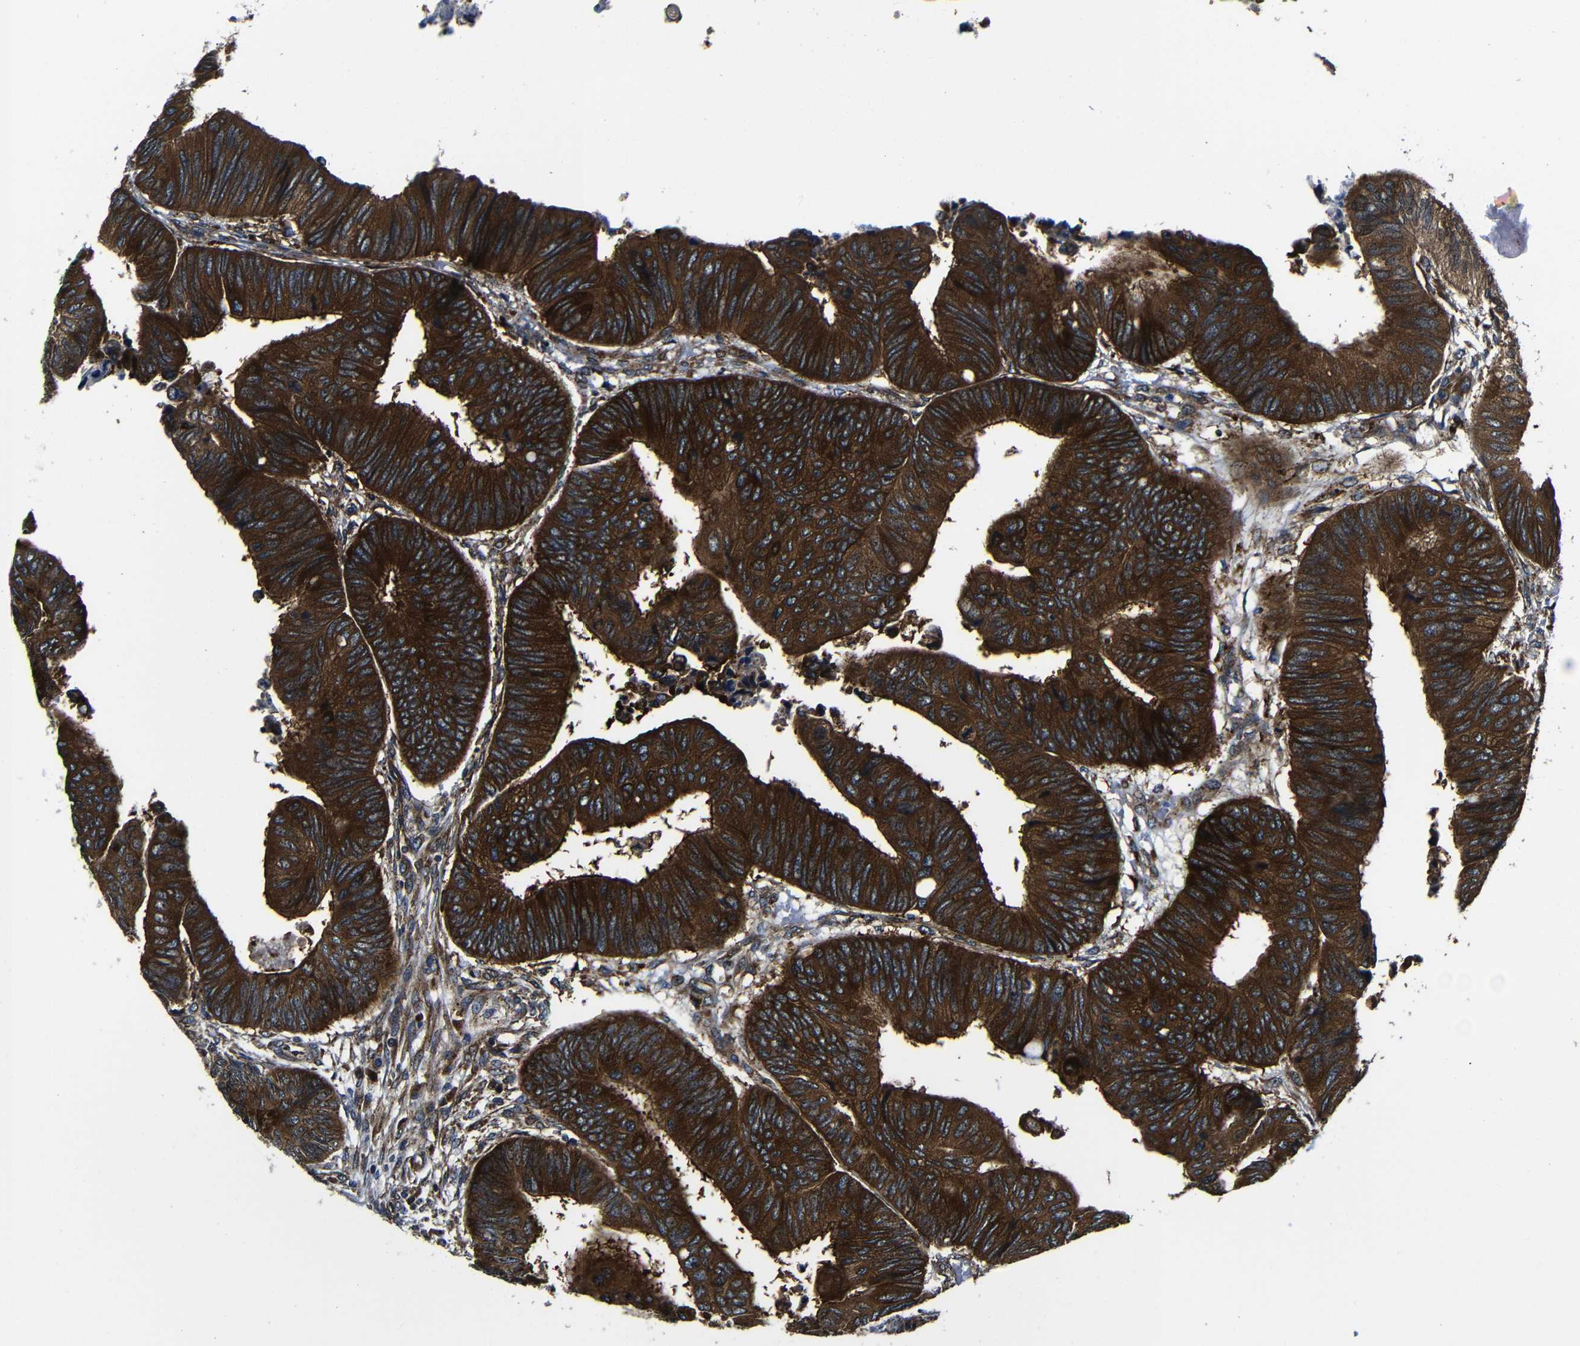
{"staining": {"intensity": "strong", "quantity": ">75%", "location": "cytoplasmic/membranous"}, "tissue": "colorectal cancer", "cell_type": "Tumor cells", "image_type": "cancer", "snomed": [{"axis": "morphology", "description": "Normal tissue, NOS"}, {"axis": "morphology", "description": "Adenocarcinoma, NOS"}, {"axis": "topography", "description": "Rectum"}, {"axis": "topography", "description": "Peripheral nerve tissue"}], "caption": "Human colorectal cancer stained with a protein marker demonstrates strong staining in tumor cells.", "gene": "ABCE1", "patient": {"sex": "male", "age": 92}}